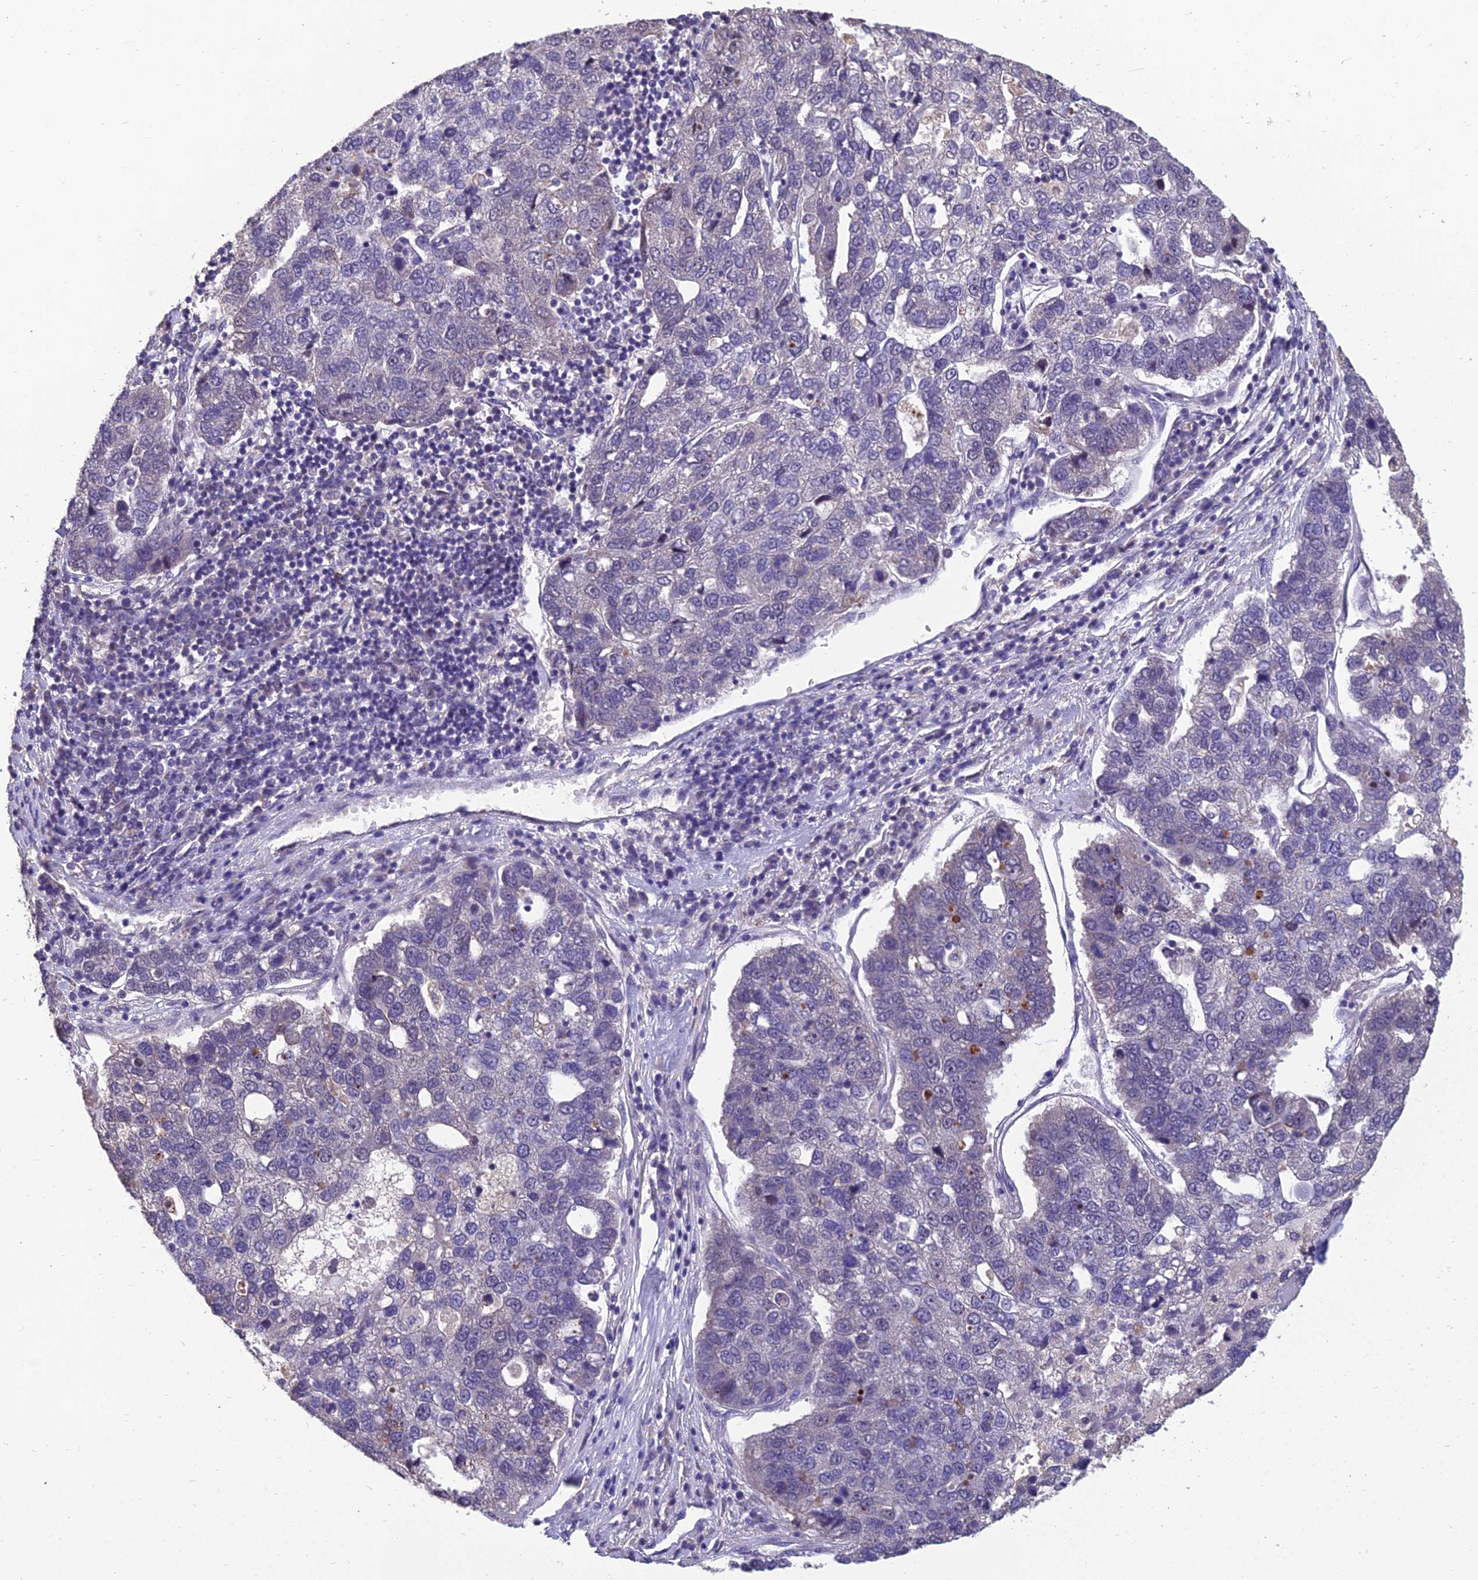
{"staining": {"intensity": "negative", "quantity": "none", "location": "none"}, "tissue": "pancreatic cancer", "cell_type": "Tumor cells", "image_type": "cancer", "snomed": [{"axis": "morphology", "description": "Adenocarcinoma, NOS"}, {"axis": "topography", "description": "Pancreas"}], "caption": "Immunohistochemistry (IHC) of human pancreatic adenocarcinoma exhibits no expression in tumor cells.", "gene": "GRWD1", "patient": {"sex": "female", "age": 61}}